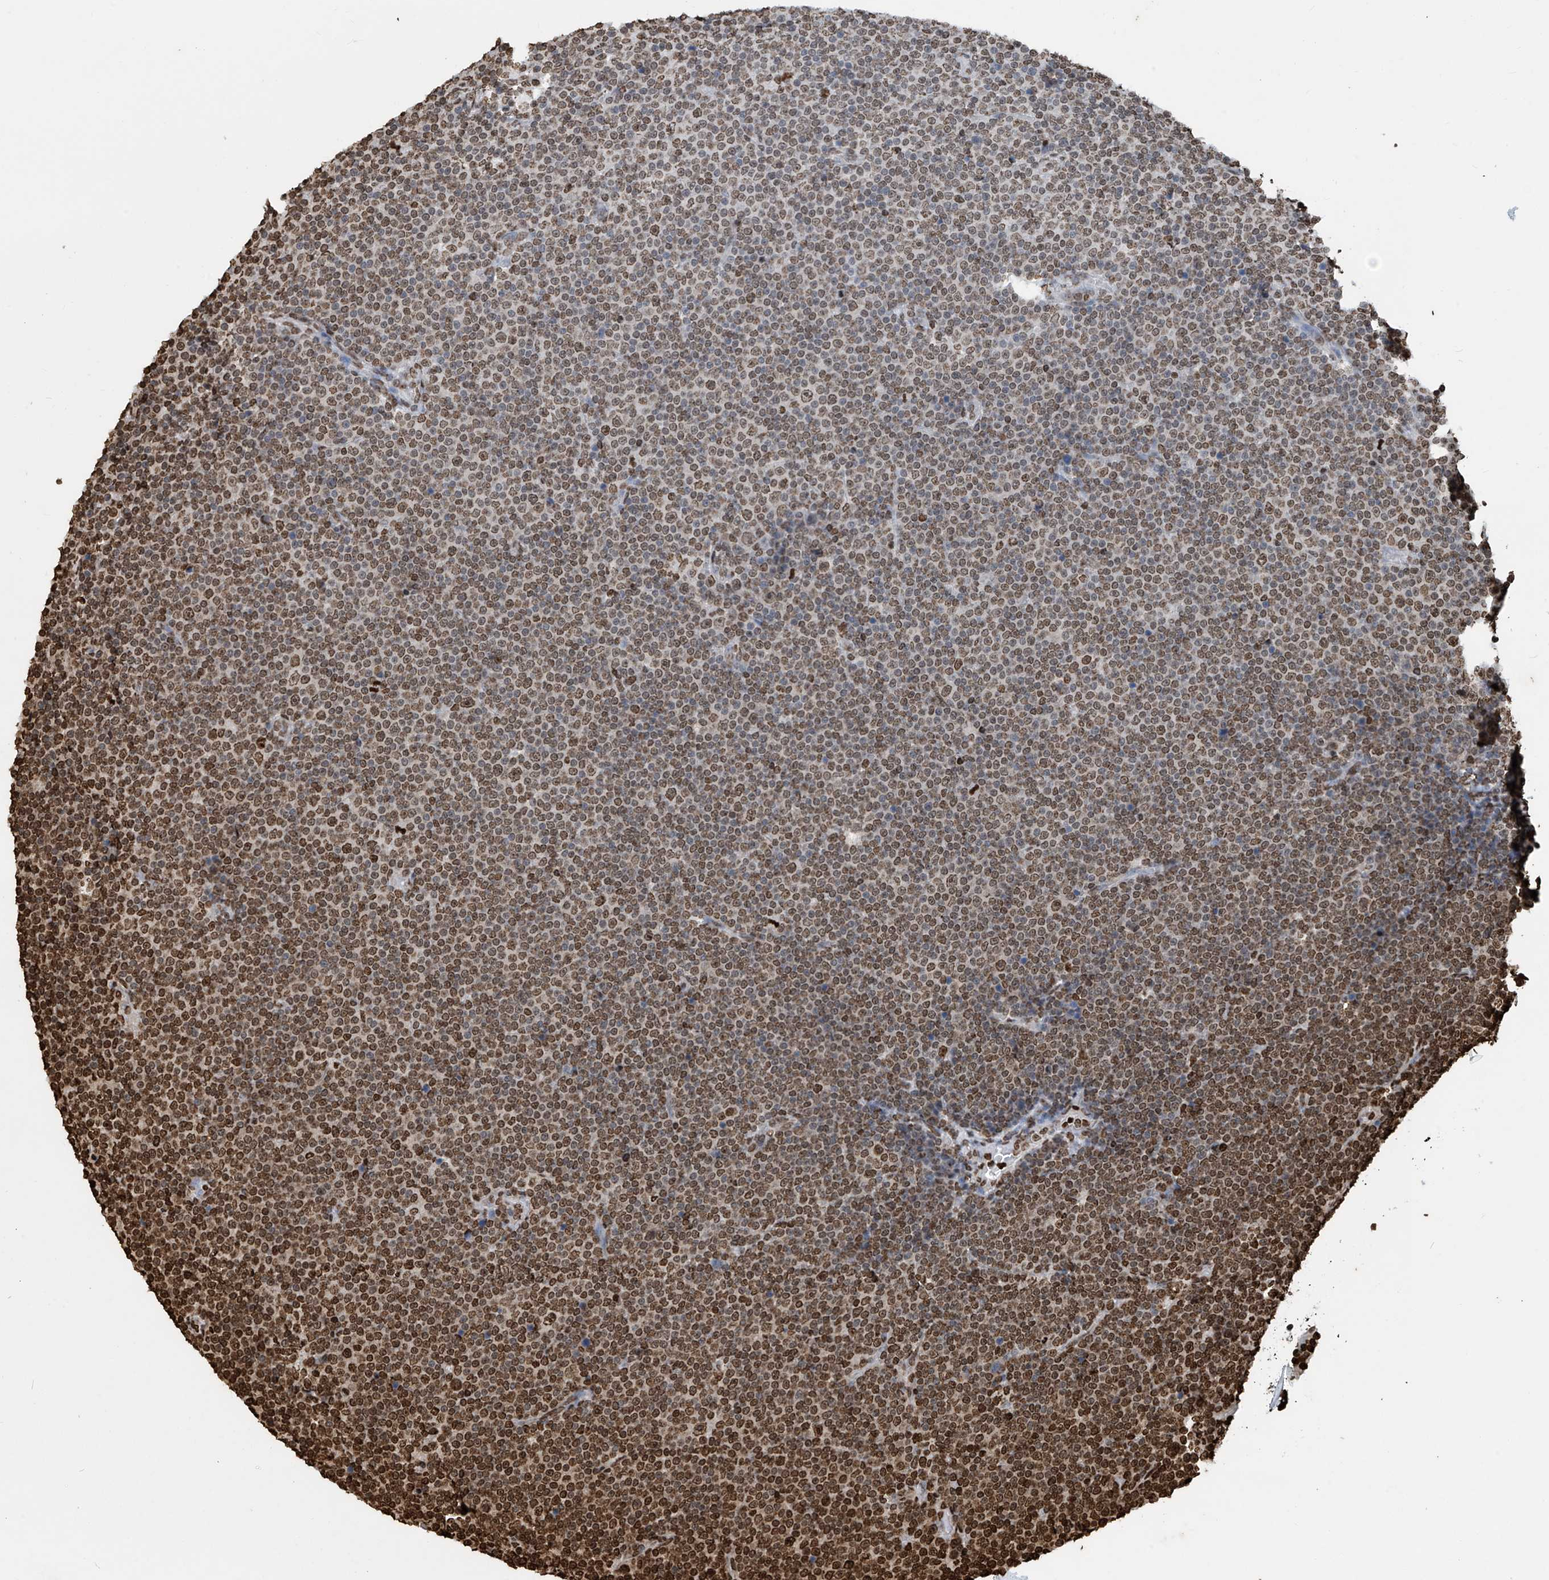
{"staining": {"intensity": "moderate", "quantity": ">75%", "location": "nuclear"}, "tissue": "lymphoma", "cell_type": "Tumor cells", "image_type": "cancer", "snomed": [{"axis": "morphology", "description": "Malignant lymphoma, non-Hodgkin's type, Low grade"}, {"axis": "topography", "description": "Lymph node"}], "caption": "Protein staining of lymphoma tissue demonstrates moderate nuclear staining in about >75% of tumor cells.", "gene": "DPPA2", "patient": {"sex": "female", "age": 67}}